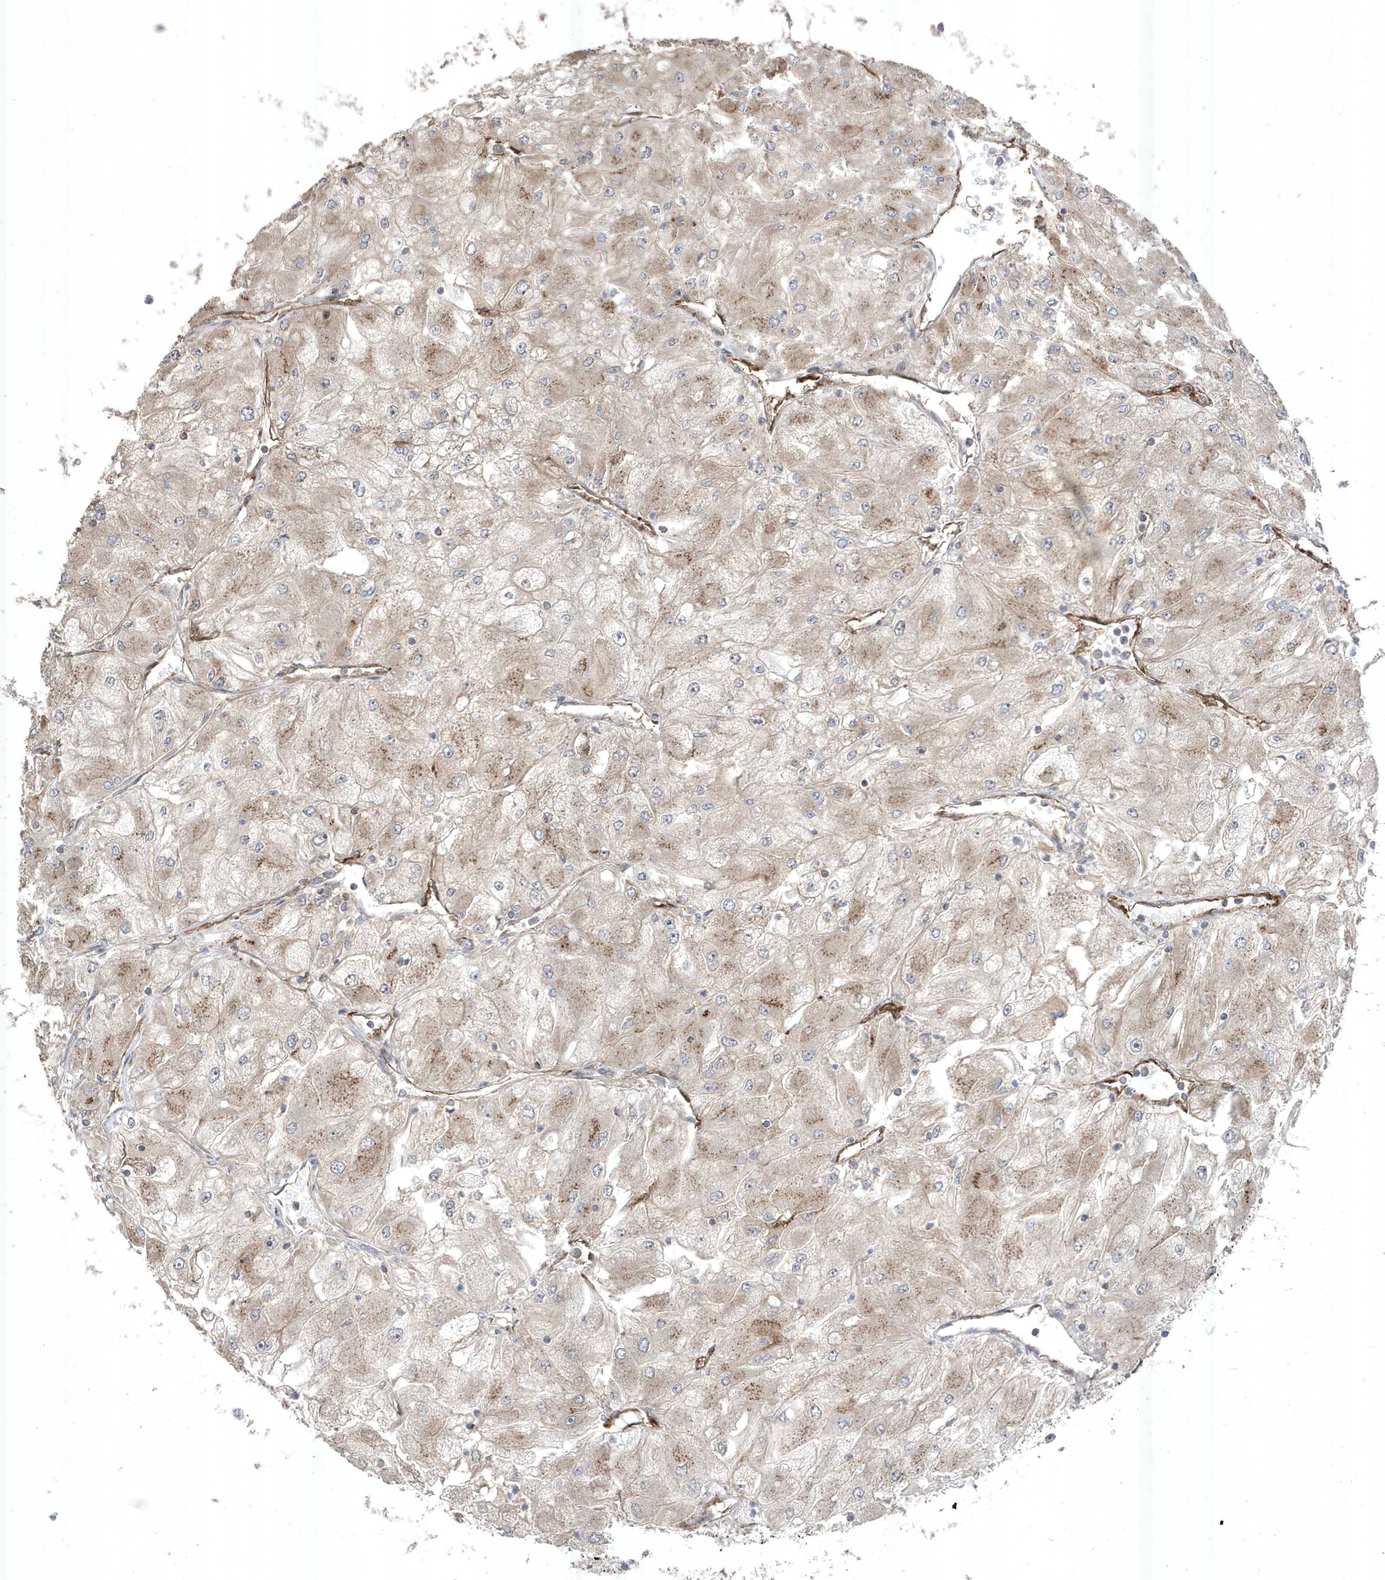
{"staining": {"intensity": "moderate", "quantity": "<25%", "location": "cytoplasmic/membranous"}, "tissue": "renal cancer", "cell_type": "Tumor cells", "image_type": "cancer", "snomed": [{"axis": "morphology", "description": "Adenocarcinoma, NOS"}, {"axis": "topography", "description": "Kidney"}], "caption": "High-magnification brightfield microscopy of renal cancer (adenocarcinoma) stained with DAB (brown) and counterstained with hematoxylin (blue). tumor cells exhibit moderate cytoplasmic/membranous staining is seen in about<25% of cells. The staining was performed using DAB, with brown indicating positive protein expression. Nuclei are stained blue with hematoxylin.", "gene": "CETN3", "patient": {"sex": "male", "age": 80}}